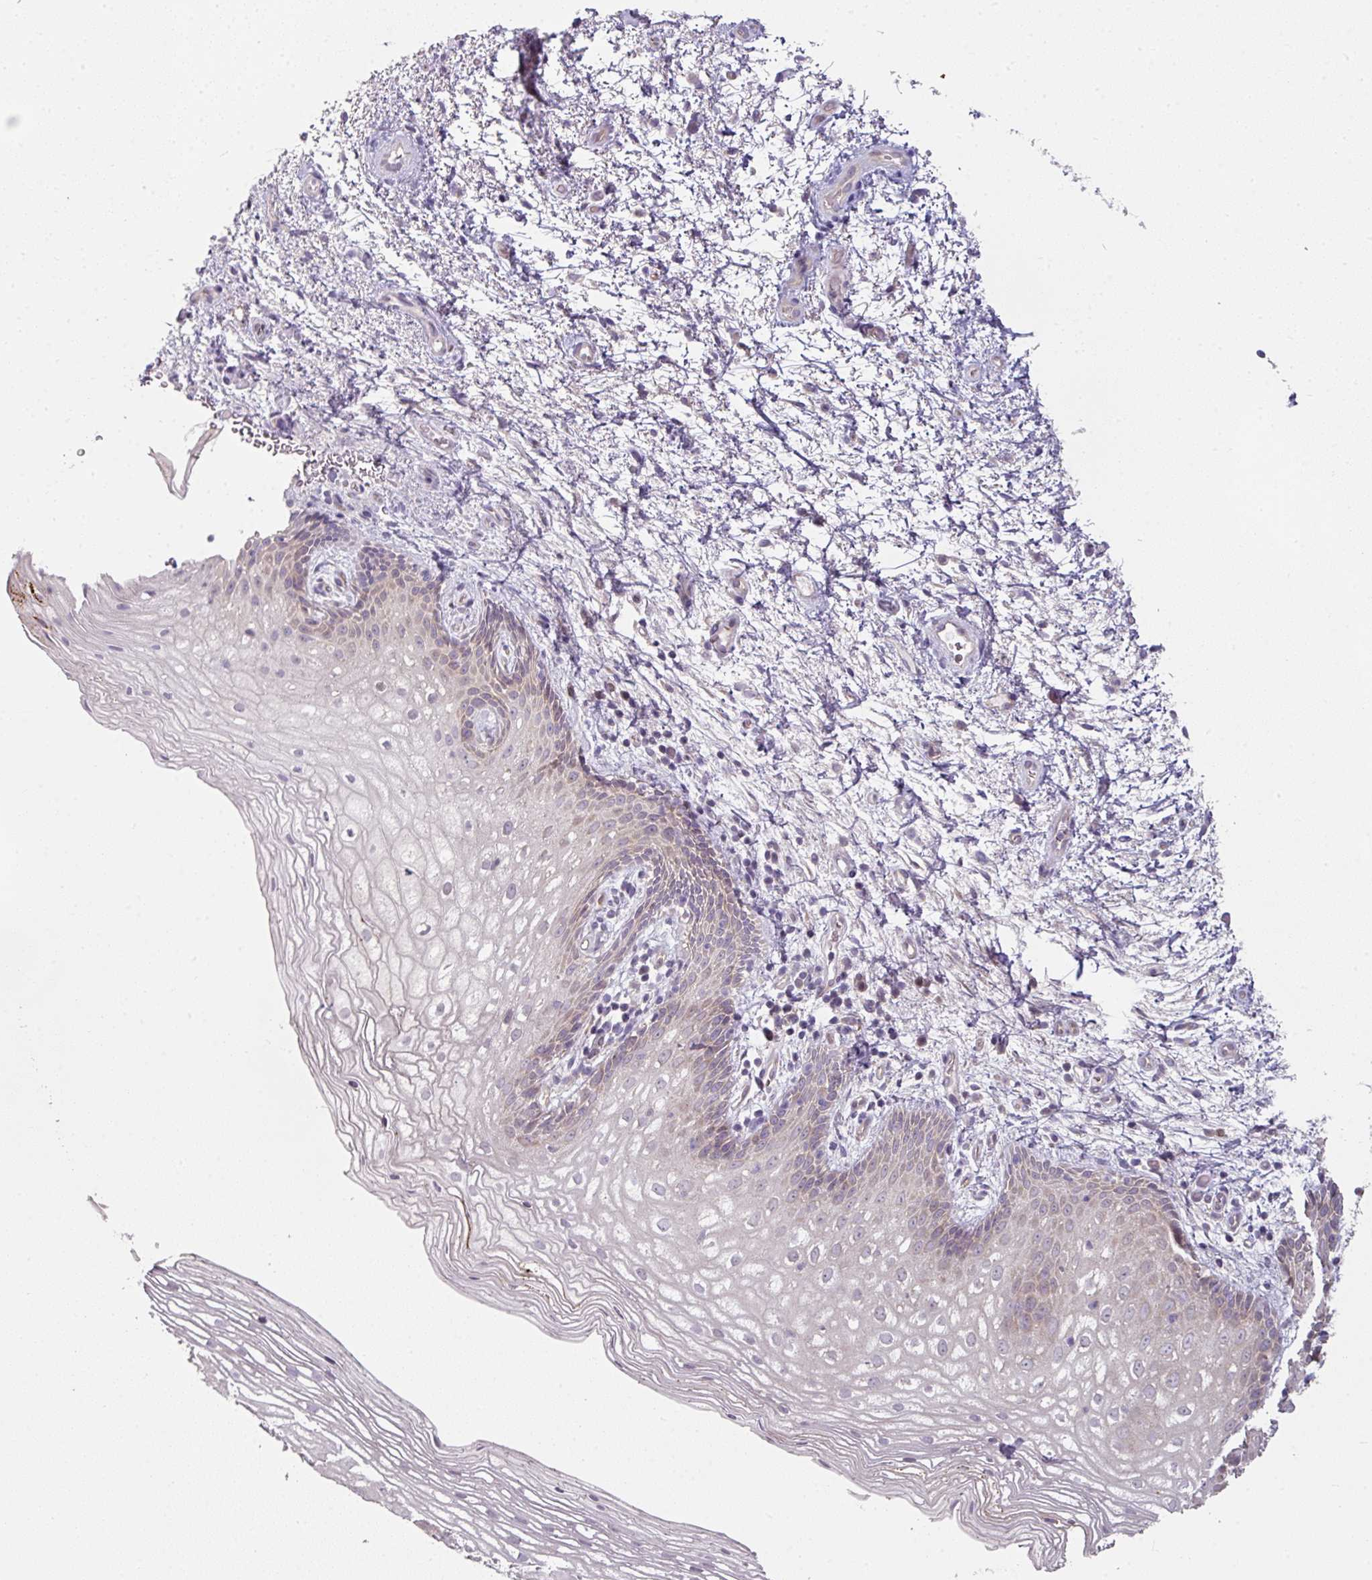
{"staining": {"intensity": "weak", "quantity": "<25%", "location": "cytoplasmic/membranous"}, "tissue": "vagina", "cell_type": "Squamous epithelial cells", "image_type": "normal", "snomed": [{"axis": "morphology", "description": "Normal tissue, NOS"}, {"axis": "topography", "description": "Vagina"}], "caption": "Immunohistochemistry (IHC) image of unremarkable vagina: human vagina stained with DAB (3,3'-diaminobenzidine) demonstrates no significant protein expression in squamous epithelial cells.", "gene": "C19orf33", "patient": {"sex": "female", "age": 47}}